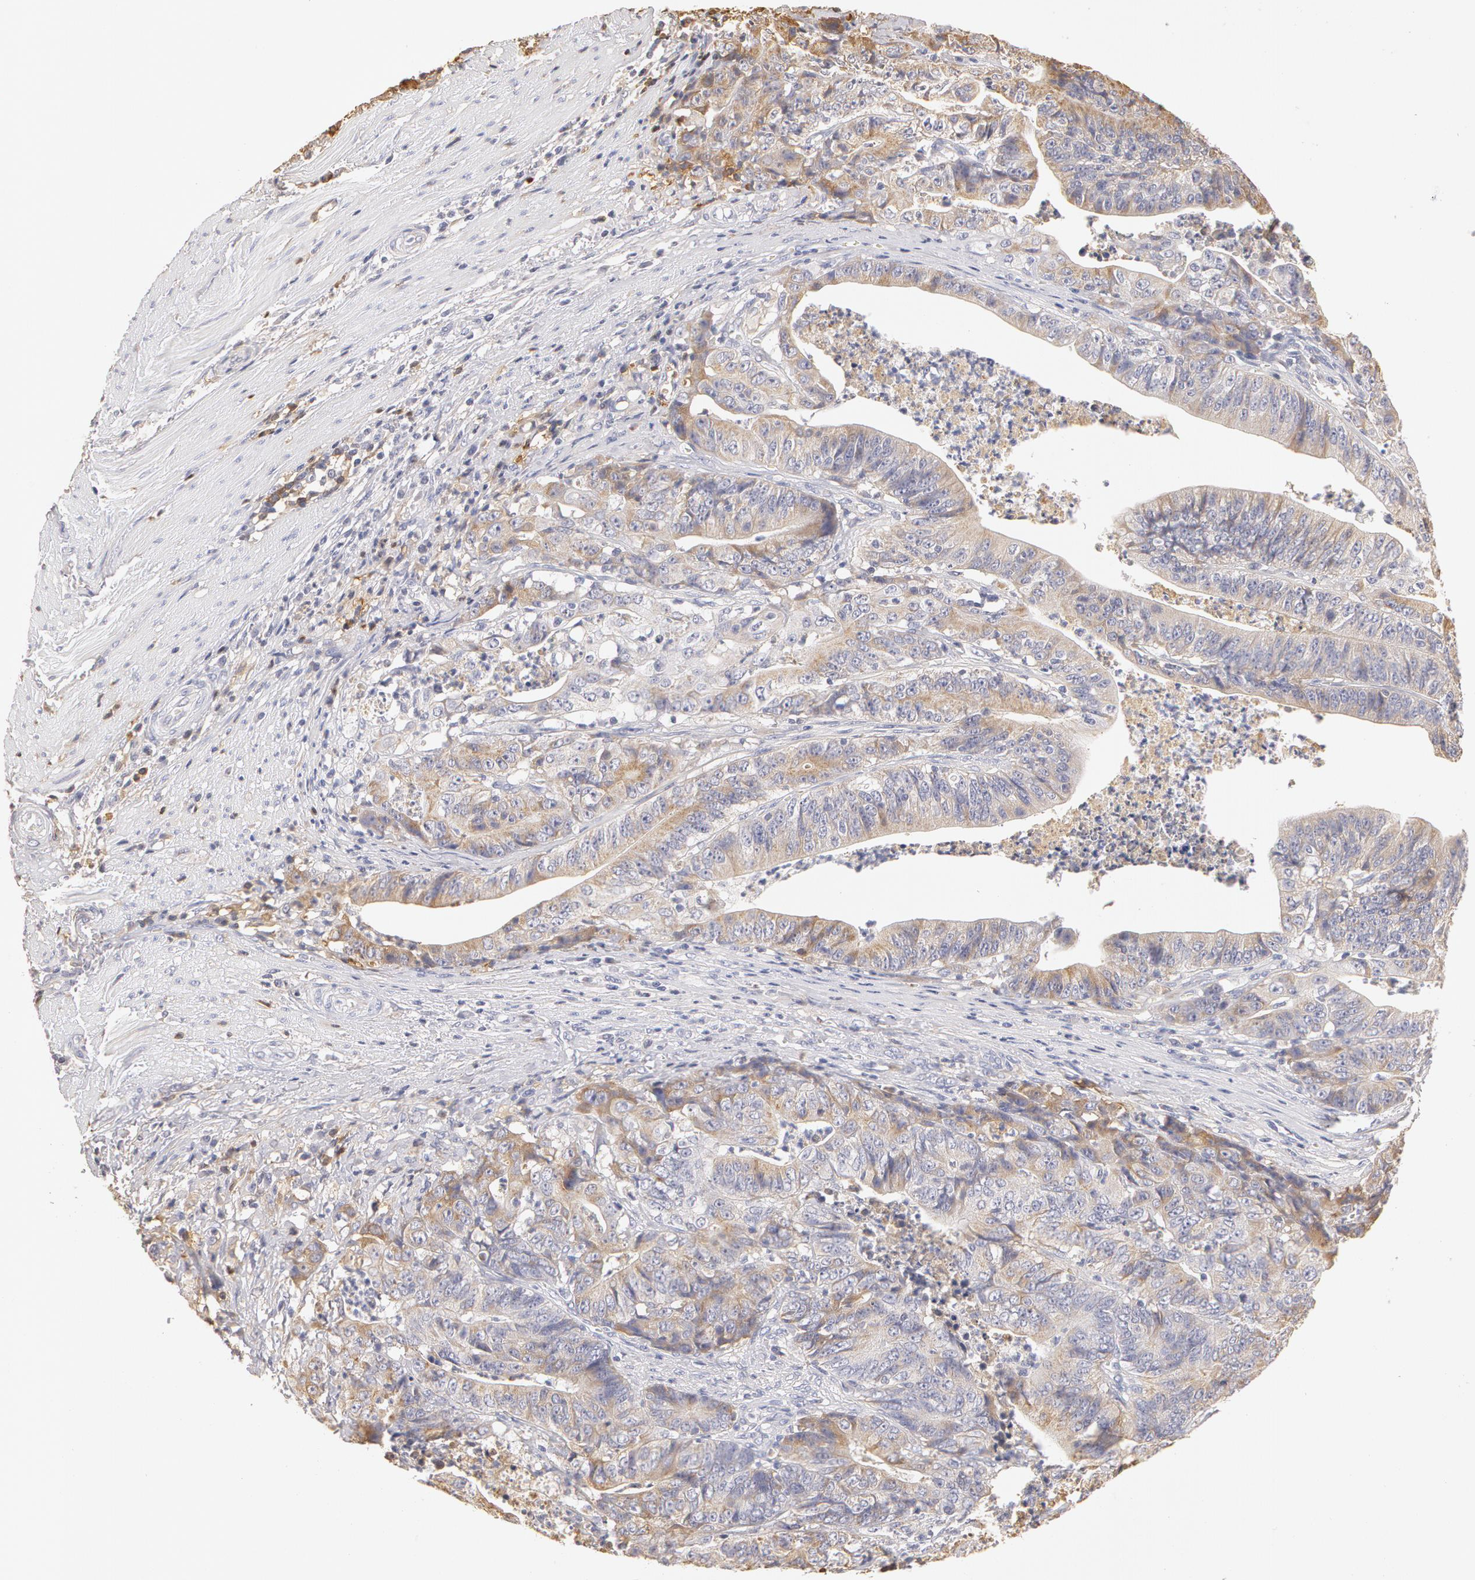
{"staining": {"intensity": "weak", "quantity": "25%-75%", "location": "cytoplasmic/membranous"}, "tissue": "stomach cancer", "cell_type": "Tumor cells", "image_type": "cancer", "snomed": [{"axis": "morphology", "description": "Adenocarcinoma, NOS"}, {"axis": "topography", "description": "Stomach, lower"}], "caption": "This is an image of immunohistochemistry staining of adenocarcinoma (stomach), which shows weak staining in the cytoplasmic/membranous of tumor cells.", "gene": "TF", "patient": {"sex": "female", "age": 86}}